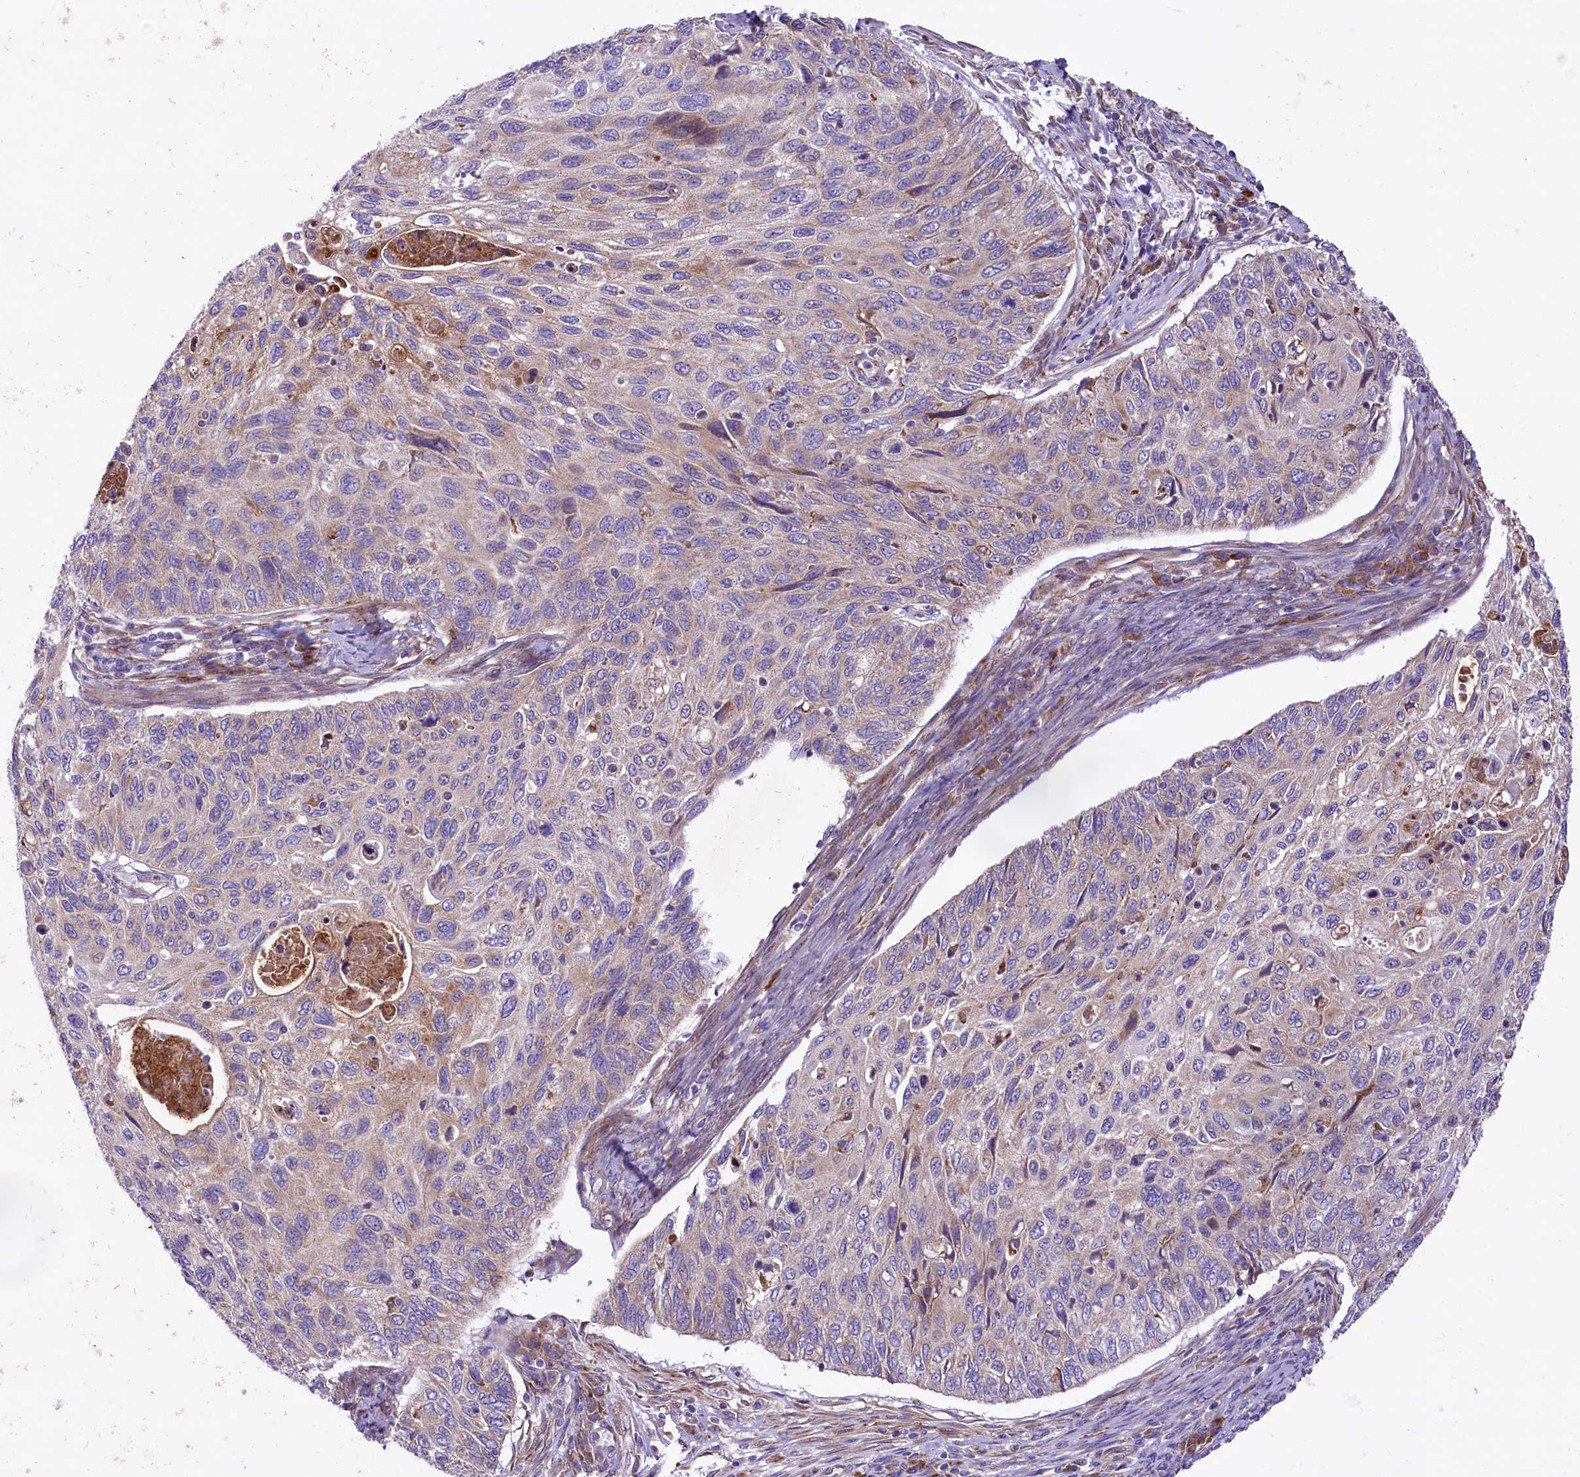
{"staining": {"intensity": "negative", "quantity": "none", "location": "none"}, "tissue": "cervical cancer", "cell_type": "Tumor cells", "image_type": "cancer", "snomed": [{"axis": "morphology", "description": "Squamous cell carcinoma, NOS"}, {"axis": "topography", "description": "Cervix"}], "caption": "This is an immunohistochemistry histopathology image of human cervical cancer (squamous cell carcinoma). There is no expression in tumor cells.", "gene": "PTPRU", "patient": {"sex": "female", "age": 70}}